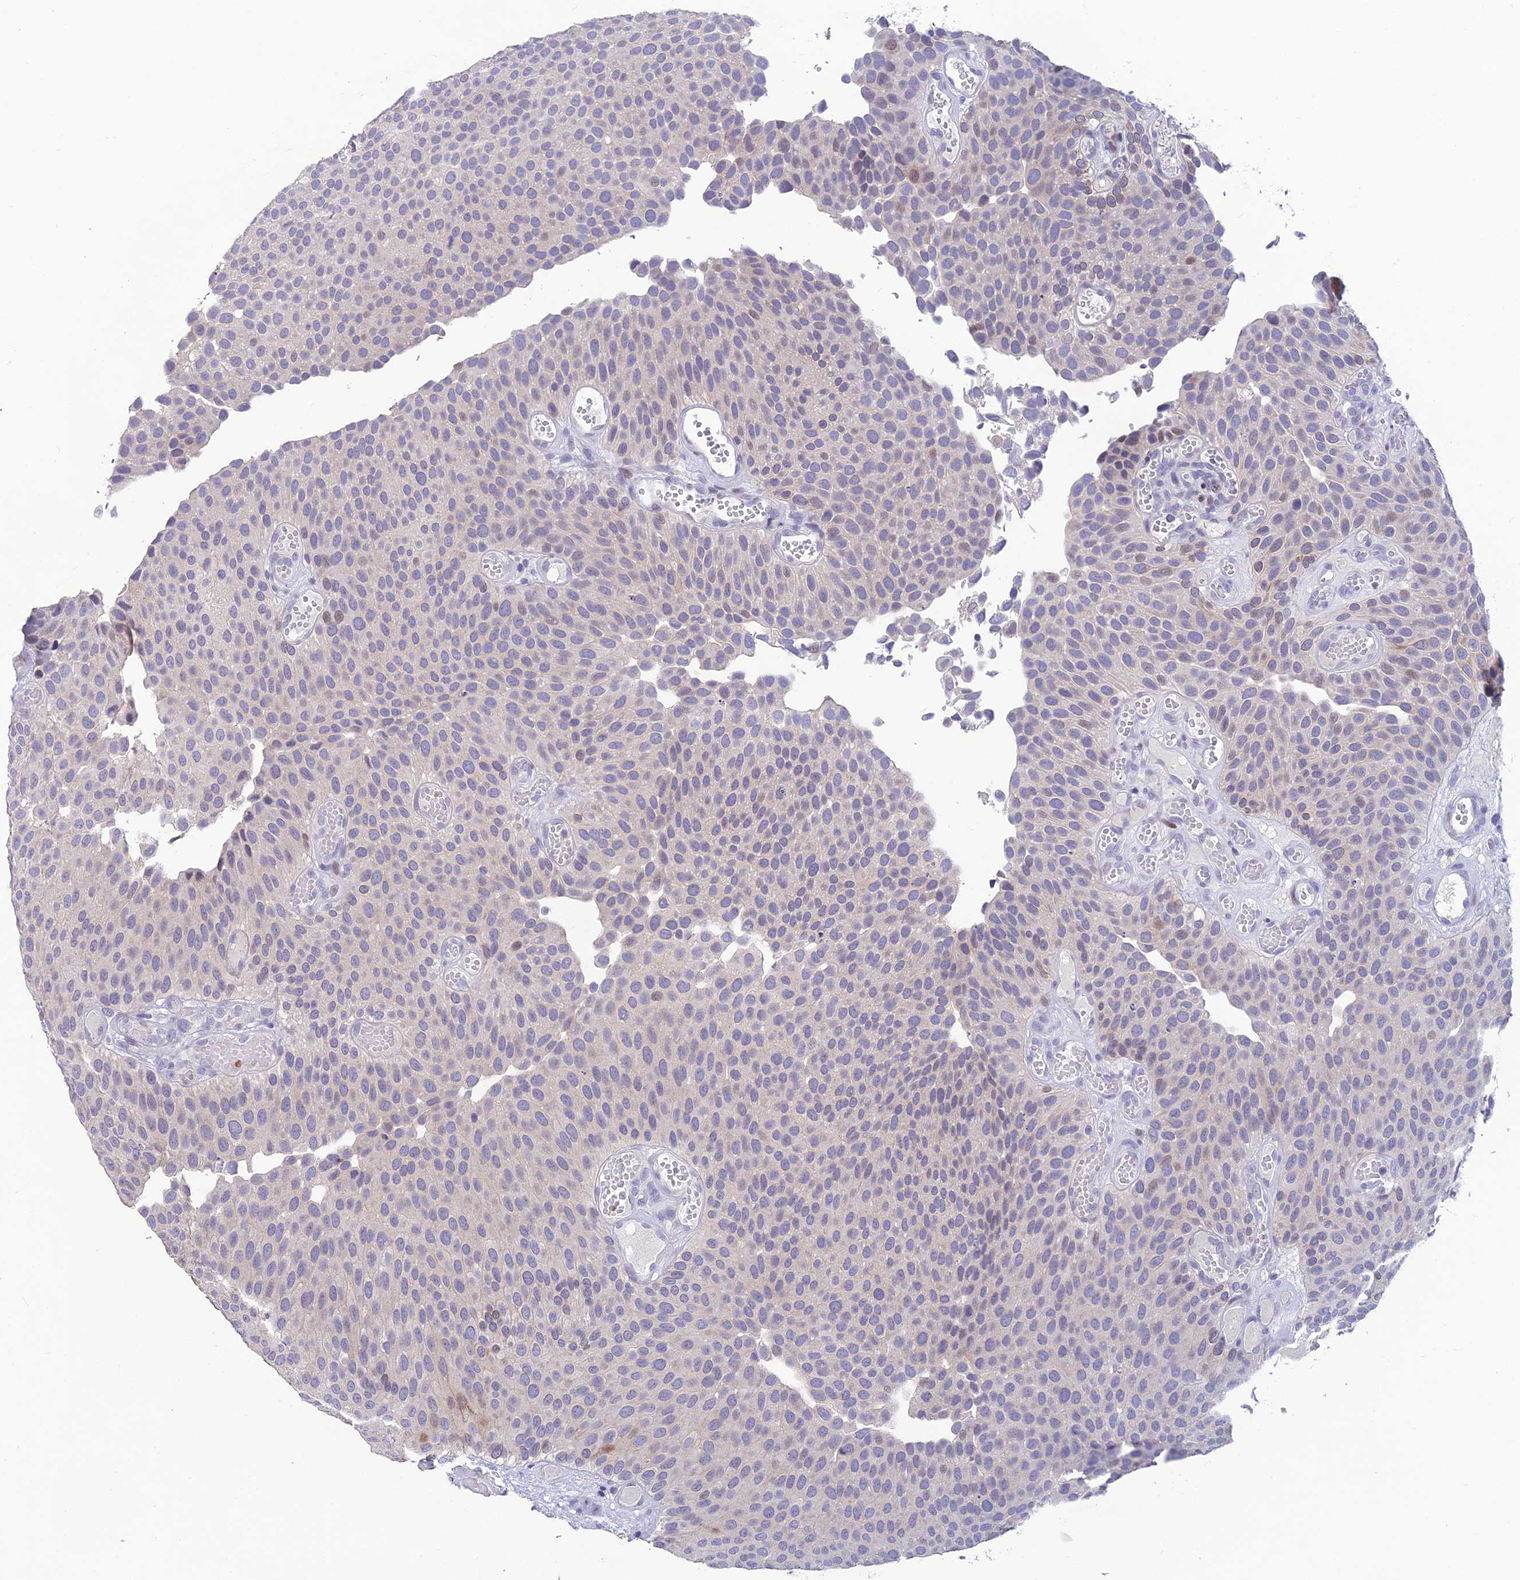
{"staining": {"intensity": "negative", "quantity": "none", "location": "none"}, "tissue": "urothelial cancer", "cell_type": "Tumor cells", "image_type": "cancer", "snomed": [{"axis": "morphology", "description": "Urothelial carcinoma, Low grade"}, {"axis": "topography", "description": "Urinary bladder"}], "caption": "An immunohistochemistry histopathology image of low-grade urothelial carcinoma is shown. There is no staining in tumor cells of low-grade urothelial carcinoma. (DAB IHC with hematoxylin counter stain).", "gene": "TMEM134", "patient": {"sex": "male", "age": 89}}